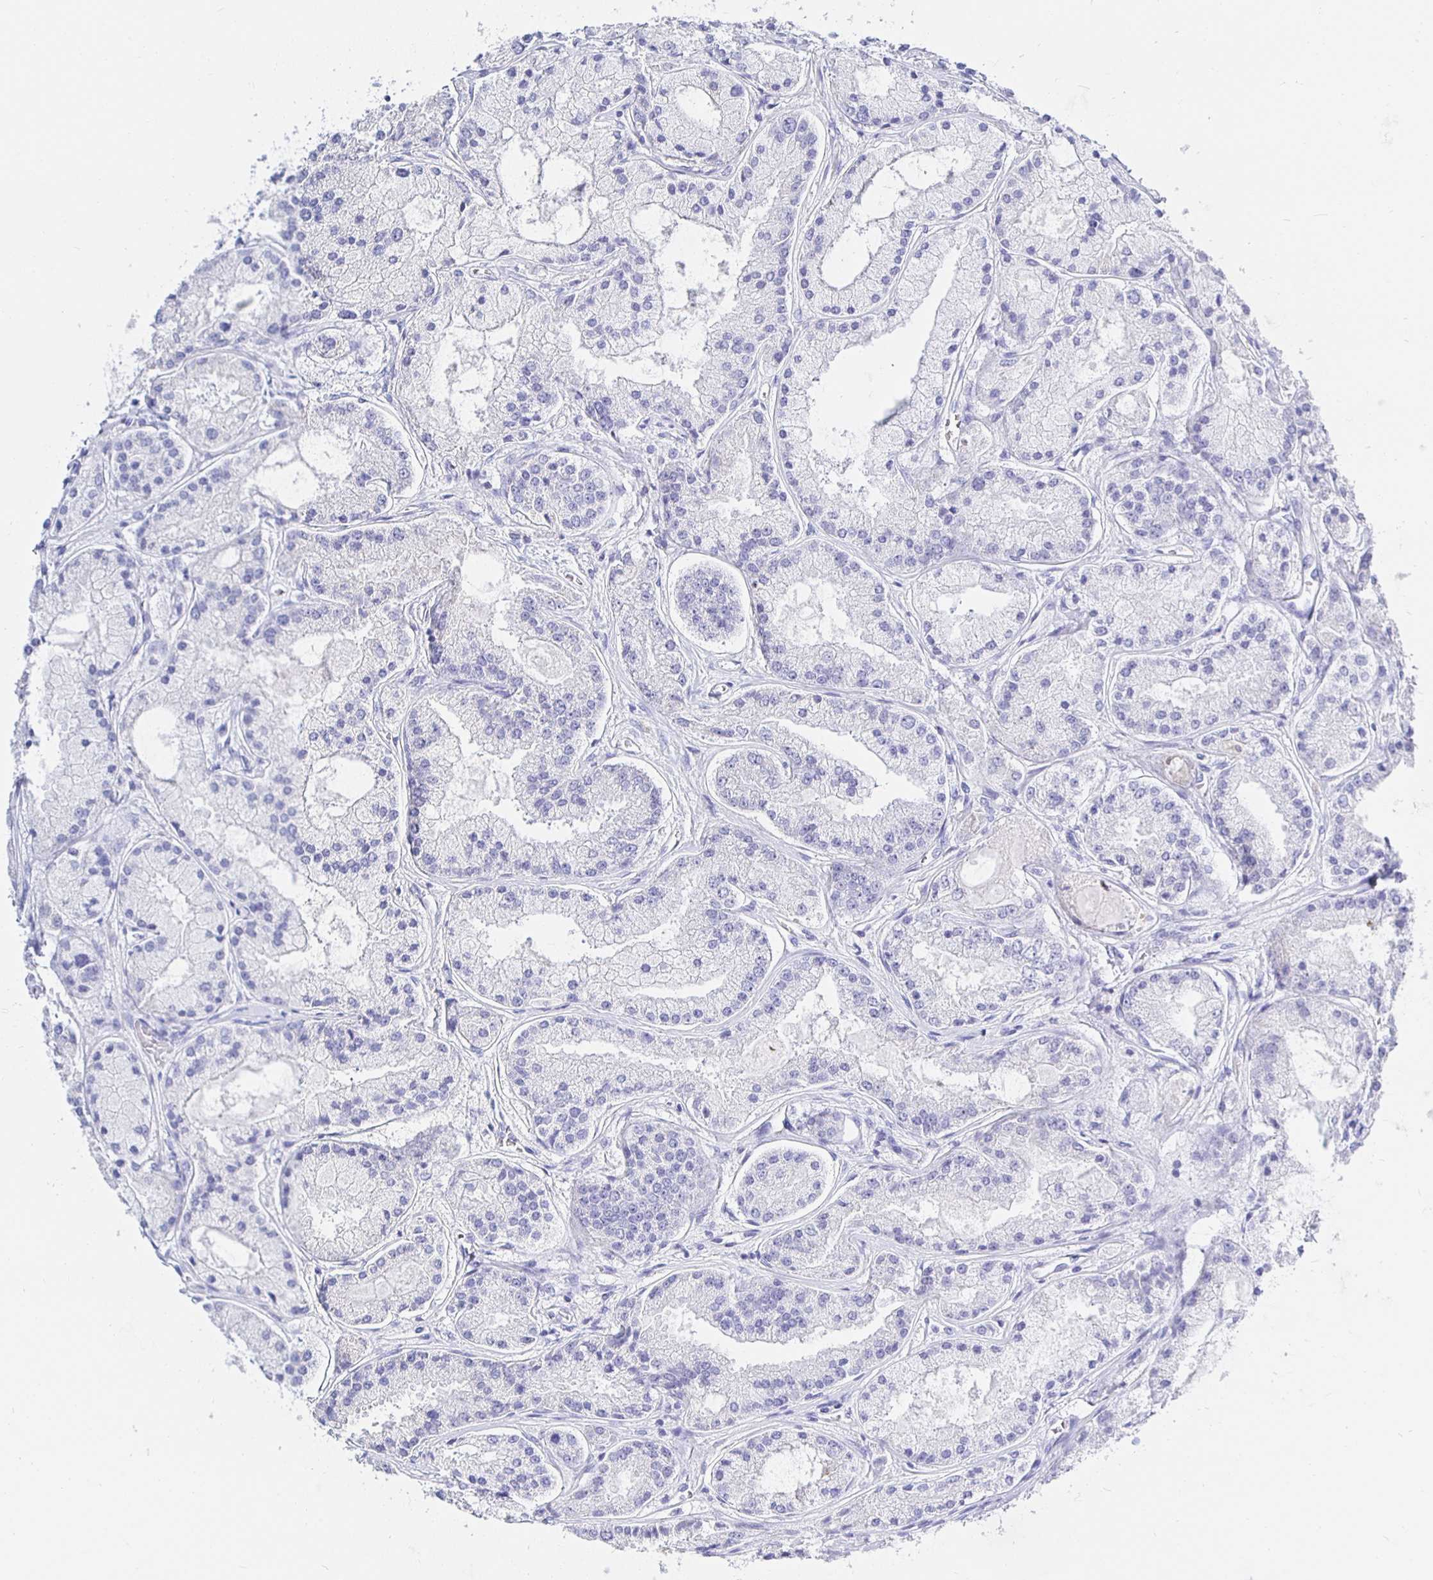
{"staining": {"intensity": "negative", "quantity": "none", "location": "none"}, "tissue": "prostate cancer", "cell_type": "Tumor cells", "image_type": "cancer", "snomed": [{"axis": "morphology", "description": "Adenocarcinoma, High grade"}, {"axis": "topography", "description": "Prostate"}], "caption": "The micrograph displays no significant staining in tumor cells of prostate cancer.", "gene": "UMOD", "patient": {"sex": "male", "age": 67}}